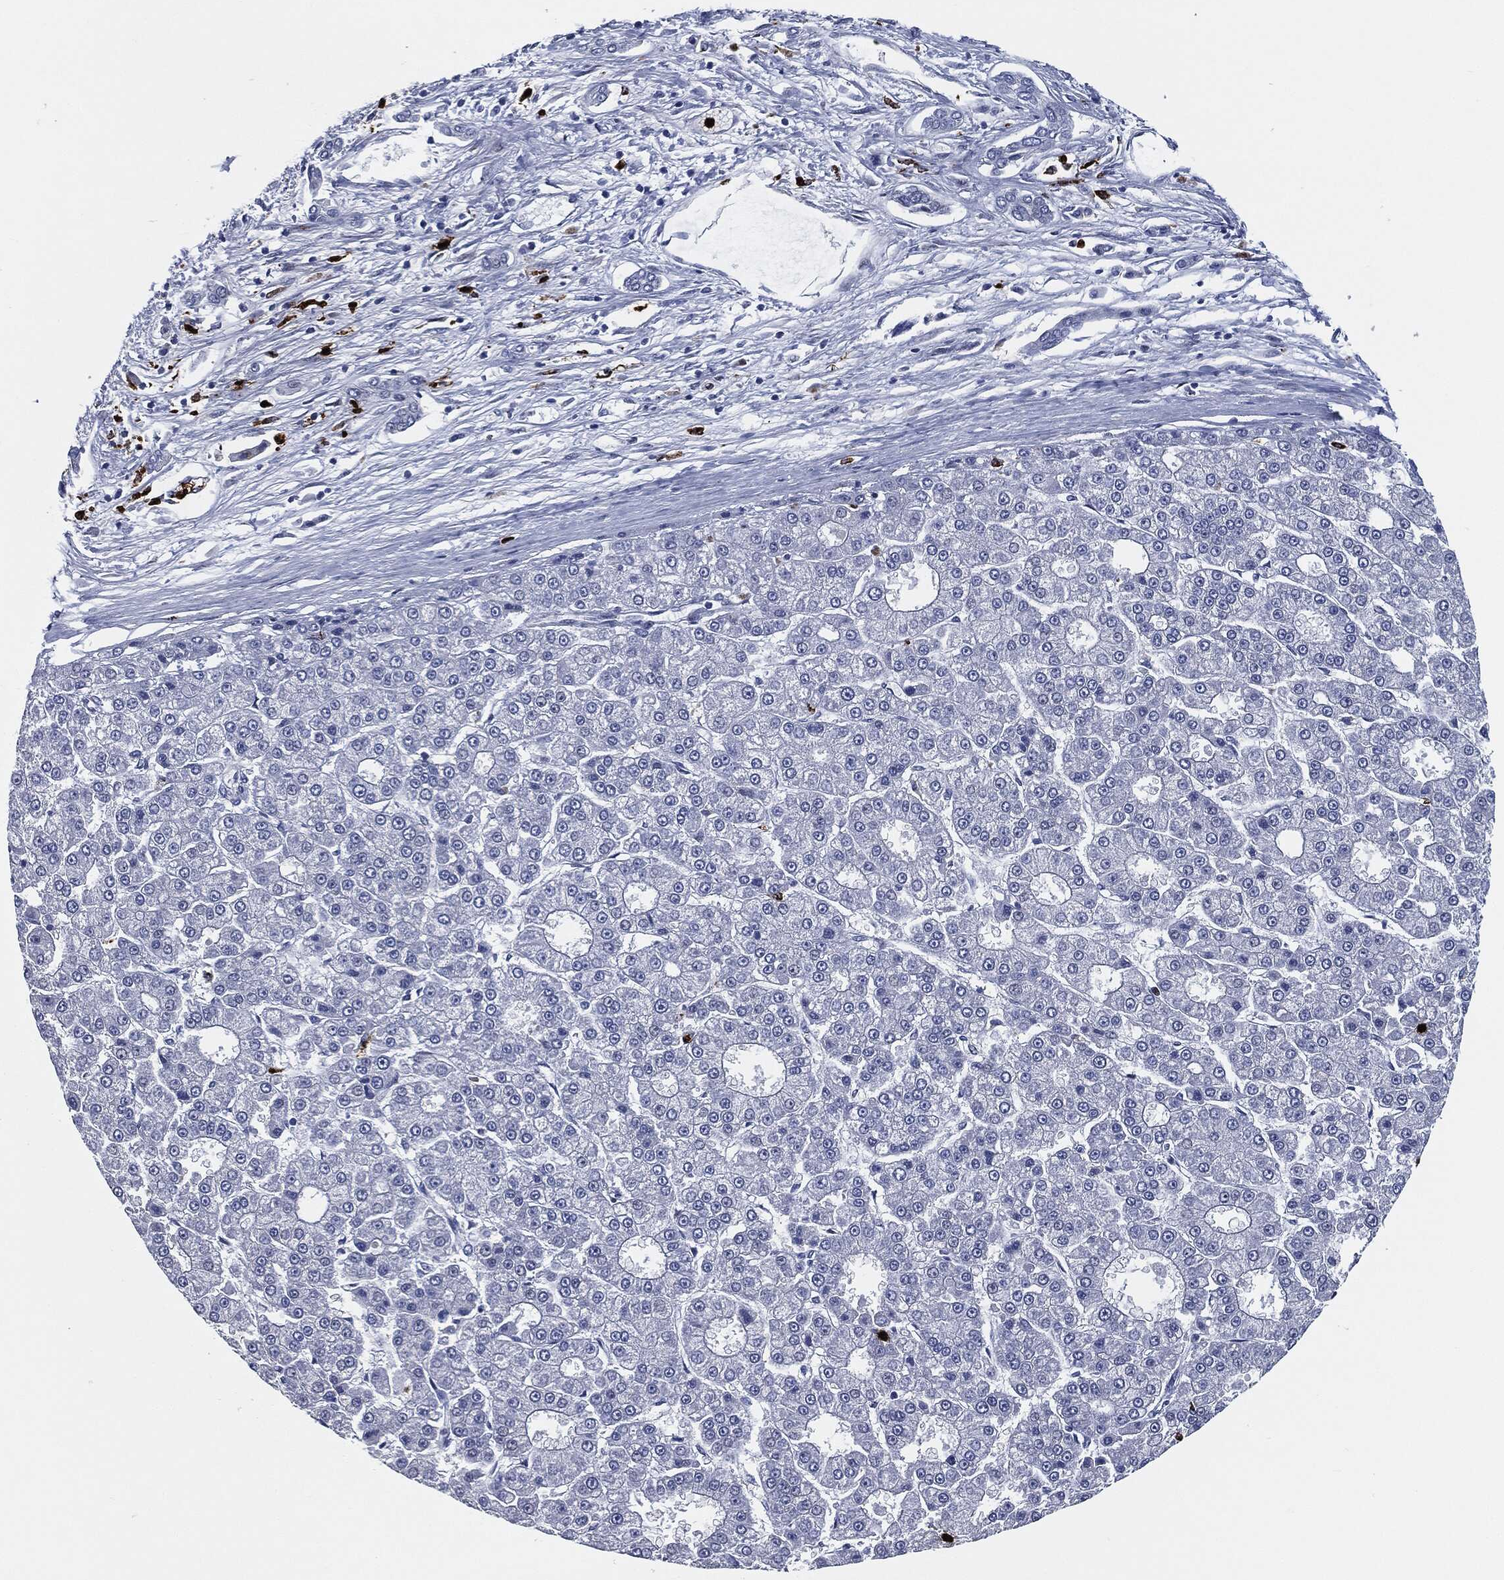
{"staining": {"intensity": "negative", "quantity": "none", "location": "none"}, "tissue": "liver cancer", "cell_type": "Tumor cells", "image_type": "cancer", "snomed": [{"axis": "morphology", "description": "Carcinoma, Hepatocellular, NOS"}, {"axis": "topography", "description": "Liver"}], "caption": "Tumor cells are negative for protein expression in human liver hepatocellular carcinoma.", "gene": "MPO", "patient": {"sex": "male", "age": 70}}